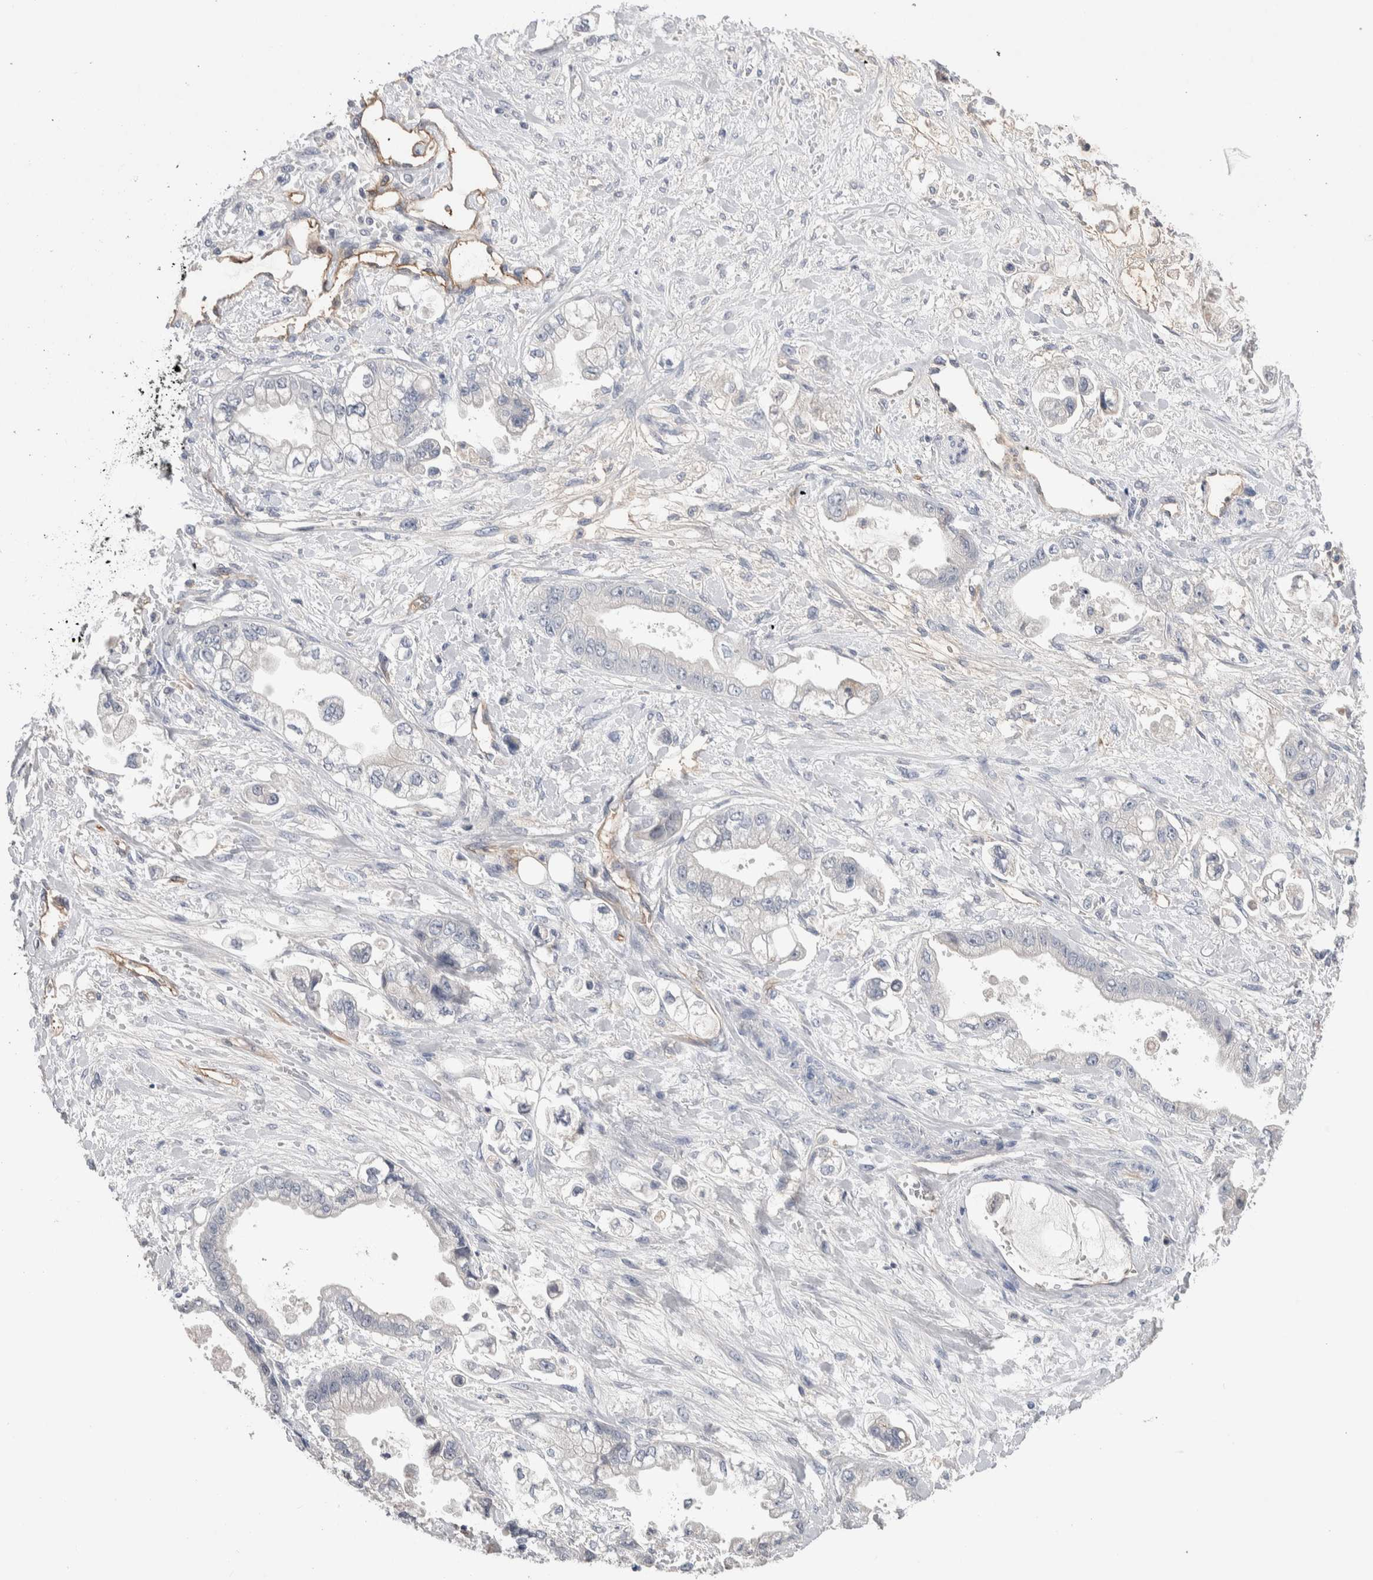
{"staining": {"intensity": "negative", "quantity": "none", "location": "none"}, "tissue": "stomach cancer", "cell_type": "Tumor cells", "image_type": "cancer", "snomed": [{"axis": "morphology", "description": "Adenocarcinoma, NOS"}, {"axis": "topography", "description": "Stomach"}], "caption": "IHC of stomach adenocarcinoma shows no positivity in tumor cells.", "gene": "CEP131", "patient": {"sex": "male", "age": 62}}